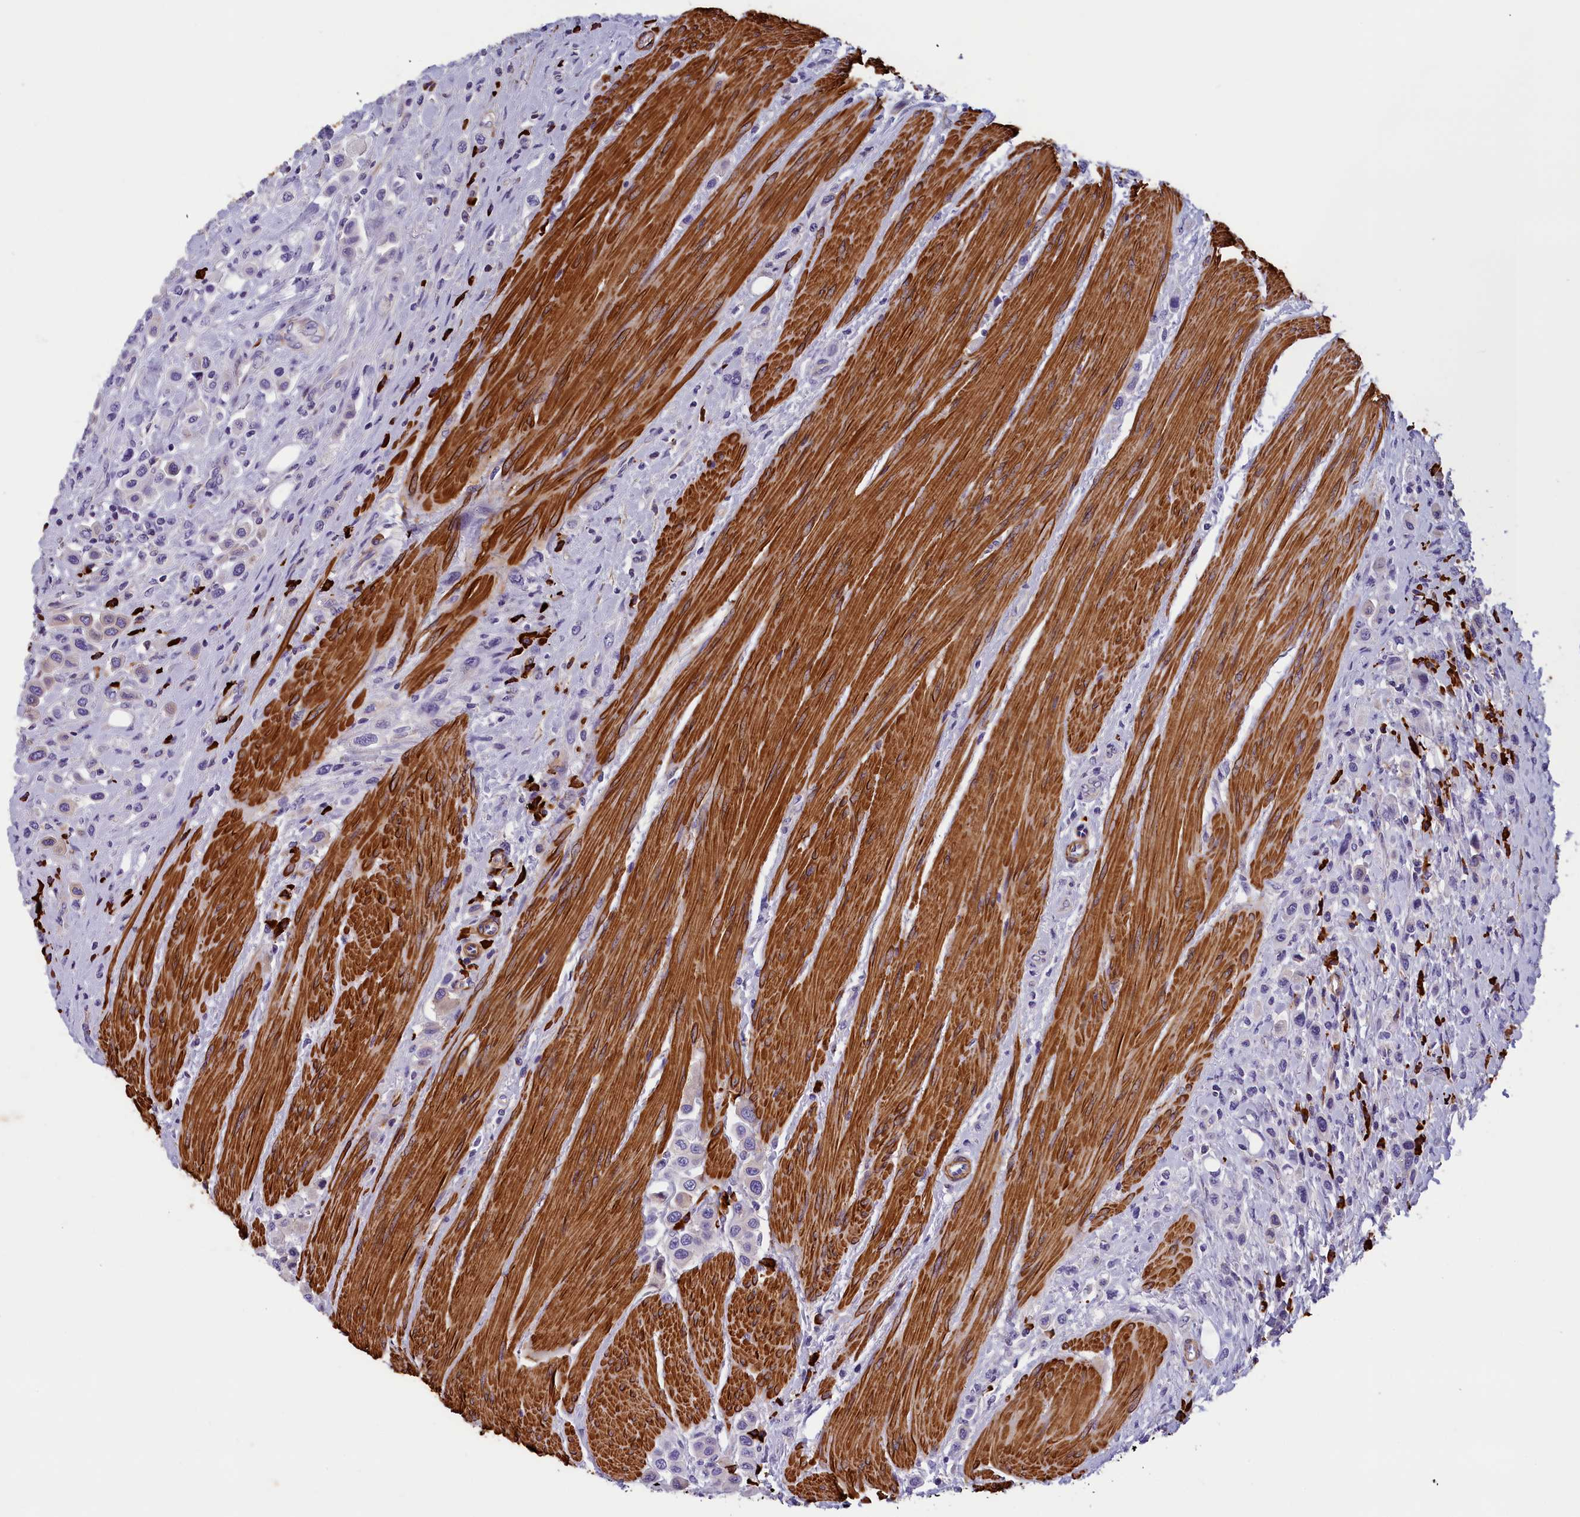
{"staining": {"intensity": "negative", "quantity": "none", "location": "none"}, "tissue": "urothelial cancer", "cell_type": "Tumor cells", "image_type": "cancer", "snomed": [{"axis": "morphology", "description": "Urothelial carcinoma, High grade"}, {"axis": "topography", "description": "Urinary bladder"}], "caption": "High magnification brightfield microscopy of urothelial carcinoma (high-grade) stained with DAB (brown) and counterstained with hematoxylin (blue): tumor cells show no significant staining.", "gene": "BCL2L13", "patient": {"sex": "male", "age": 50}}